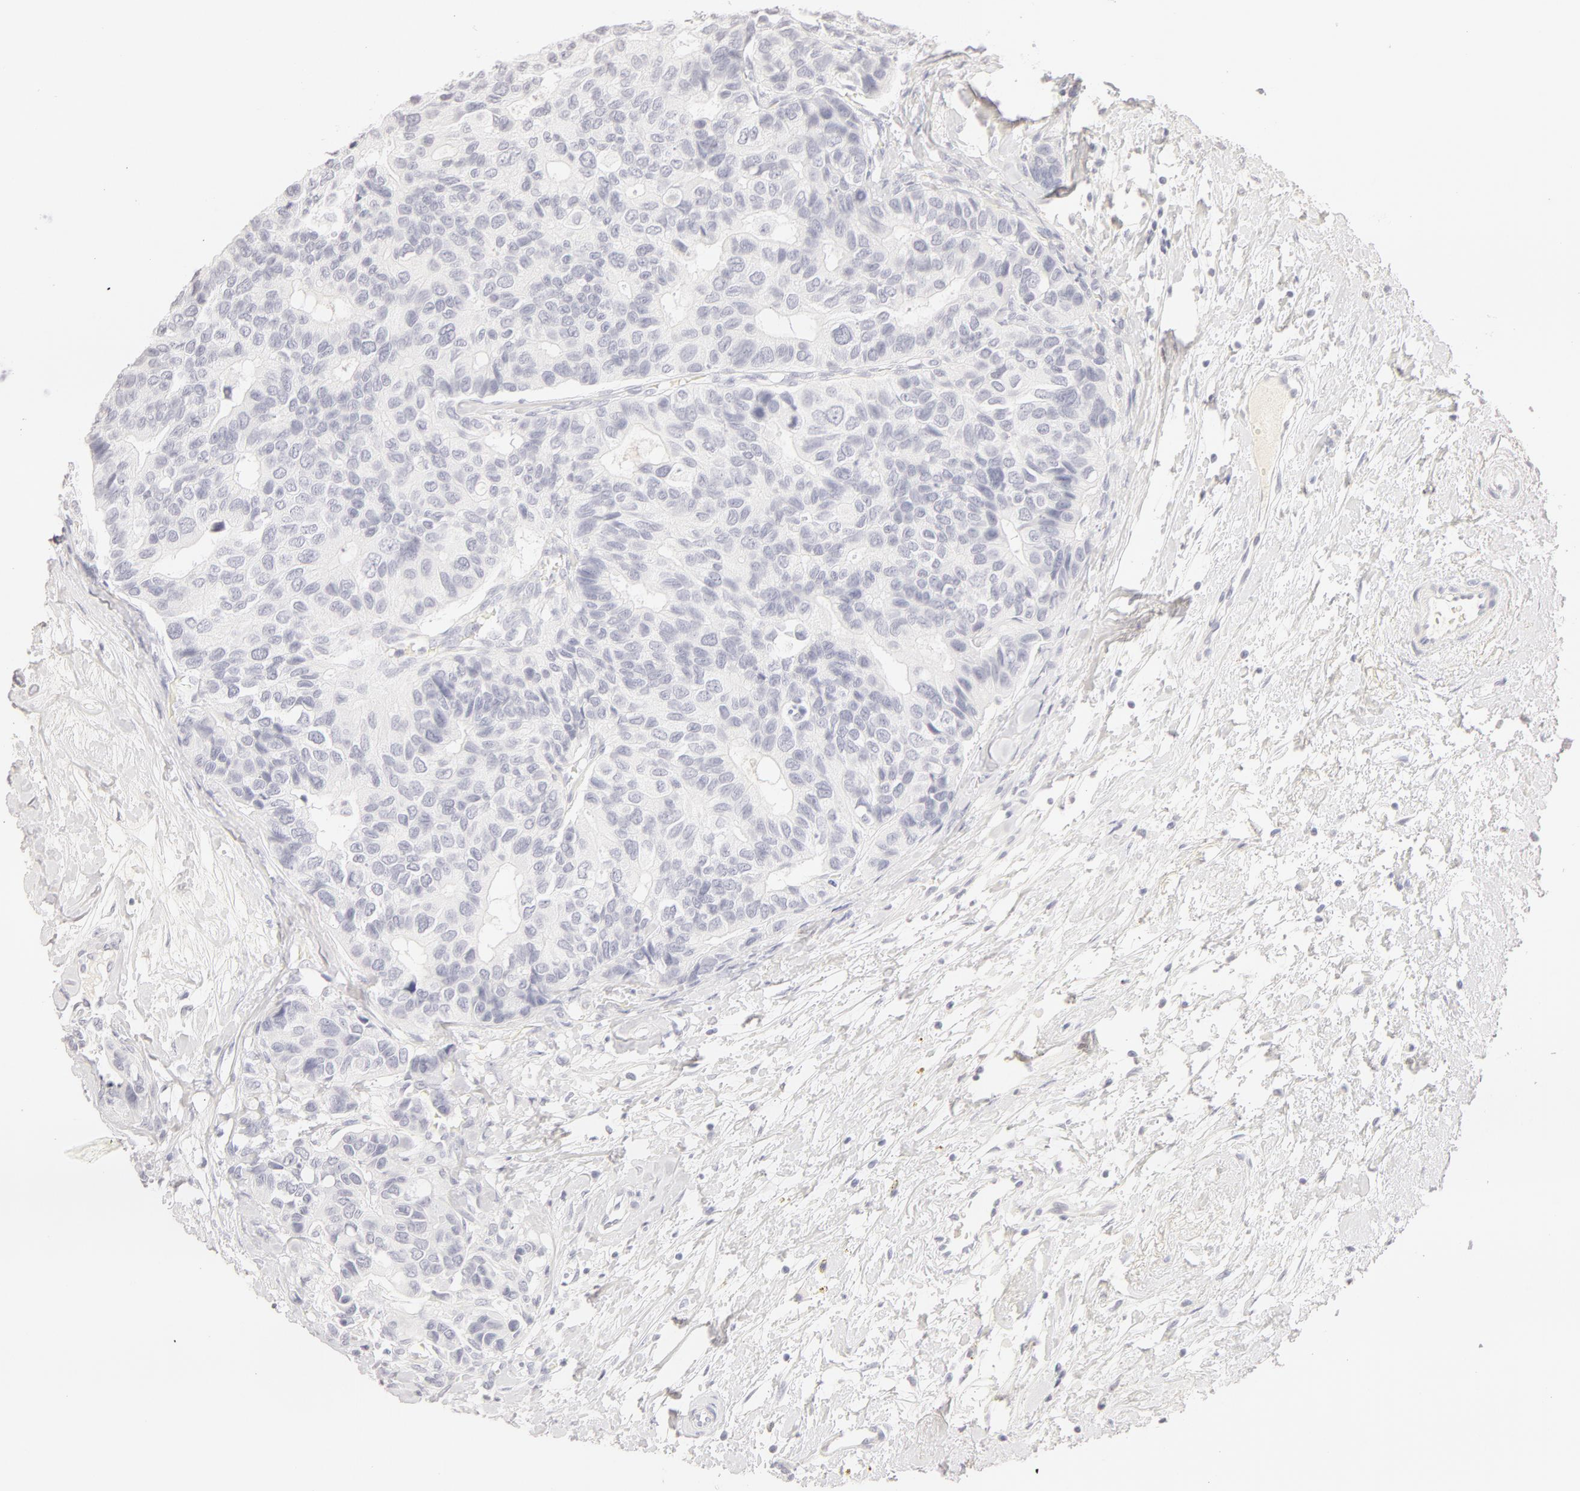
{"staining": {"intensity": "negative", "quantity": "none", "location": "none"}, "tissue": "breast cancer", "cell_type": "Tumor cells", "image_type": "cancer", "snomed": [{"axis": "morphology", "description": "Duct carcinoma"}, {"axis": "topography", "description": "Breast"}], "caption": "The photomicrograph demonstrates no staining of tumor cells in intraductal carcinoma (breast).", "gene": "LGALS7B", "patient": {"sex": "female", "age": 69}}